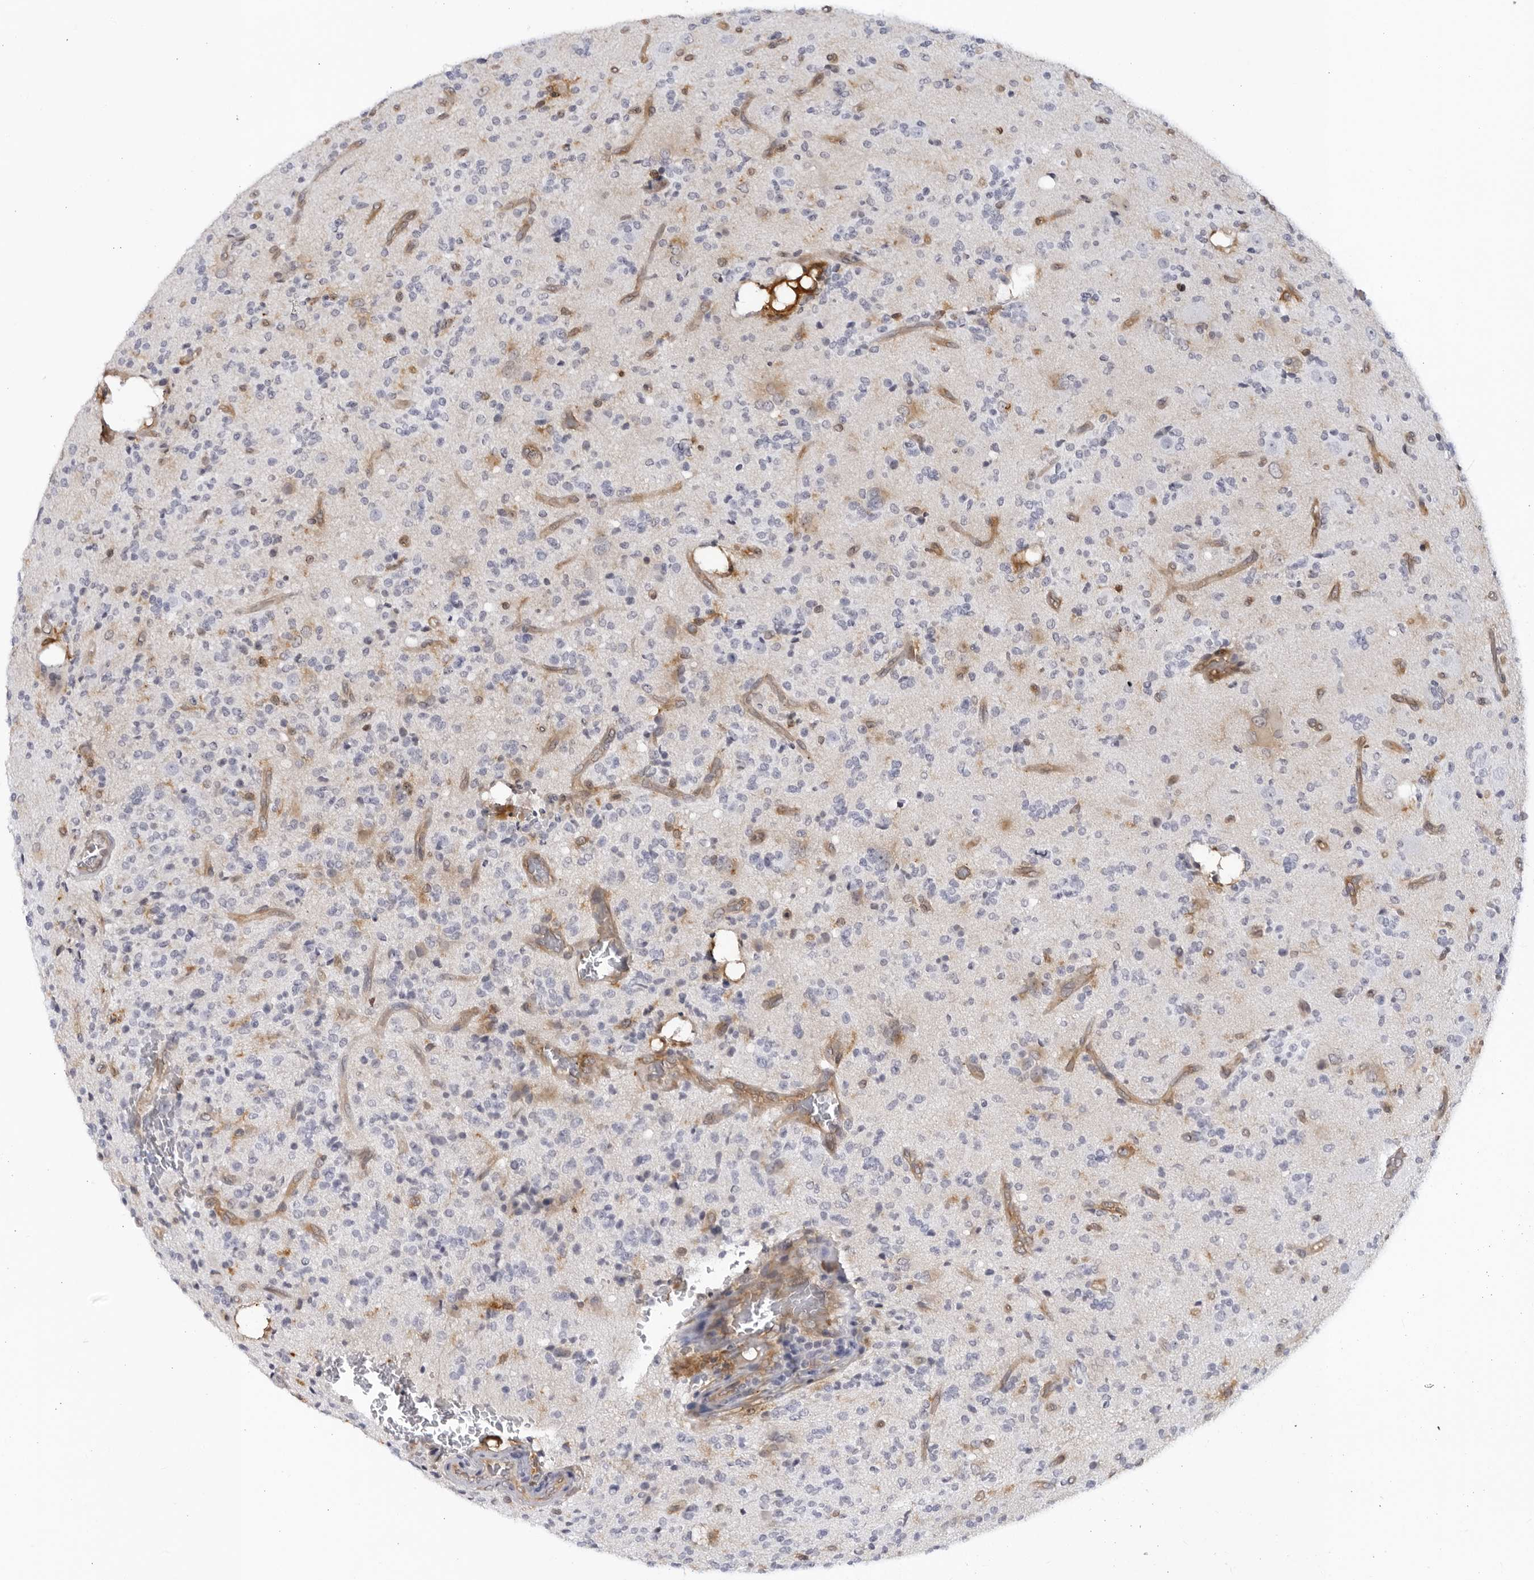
{"staining": {"intensity": "negative", "quantity": "none", "location": "none"}, "tissue": "glioma", "cell_type": "Tumor cells", "image_type": "cancer", "snomed": [{"axis": "morphology", "description": "Glioma, malignant, High grade"}, {"axis": "topography", "description": "Brain"}], "caption": "IHC of malignant glioma (high-grade) demonstrates no staining in tumor cells.", "gene": "BMP2K", "patient": {"sex": "male", "age": 34}}